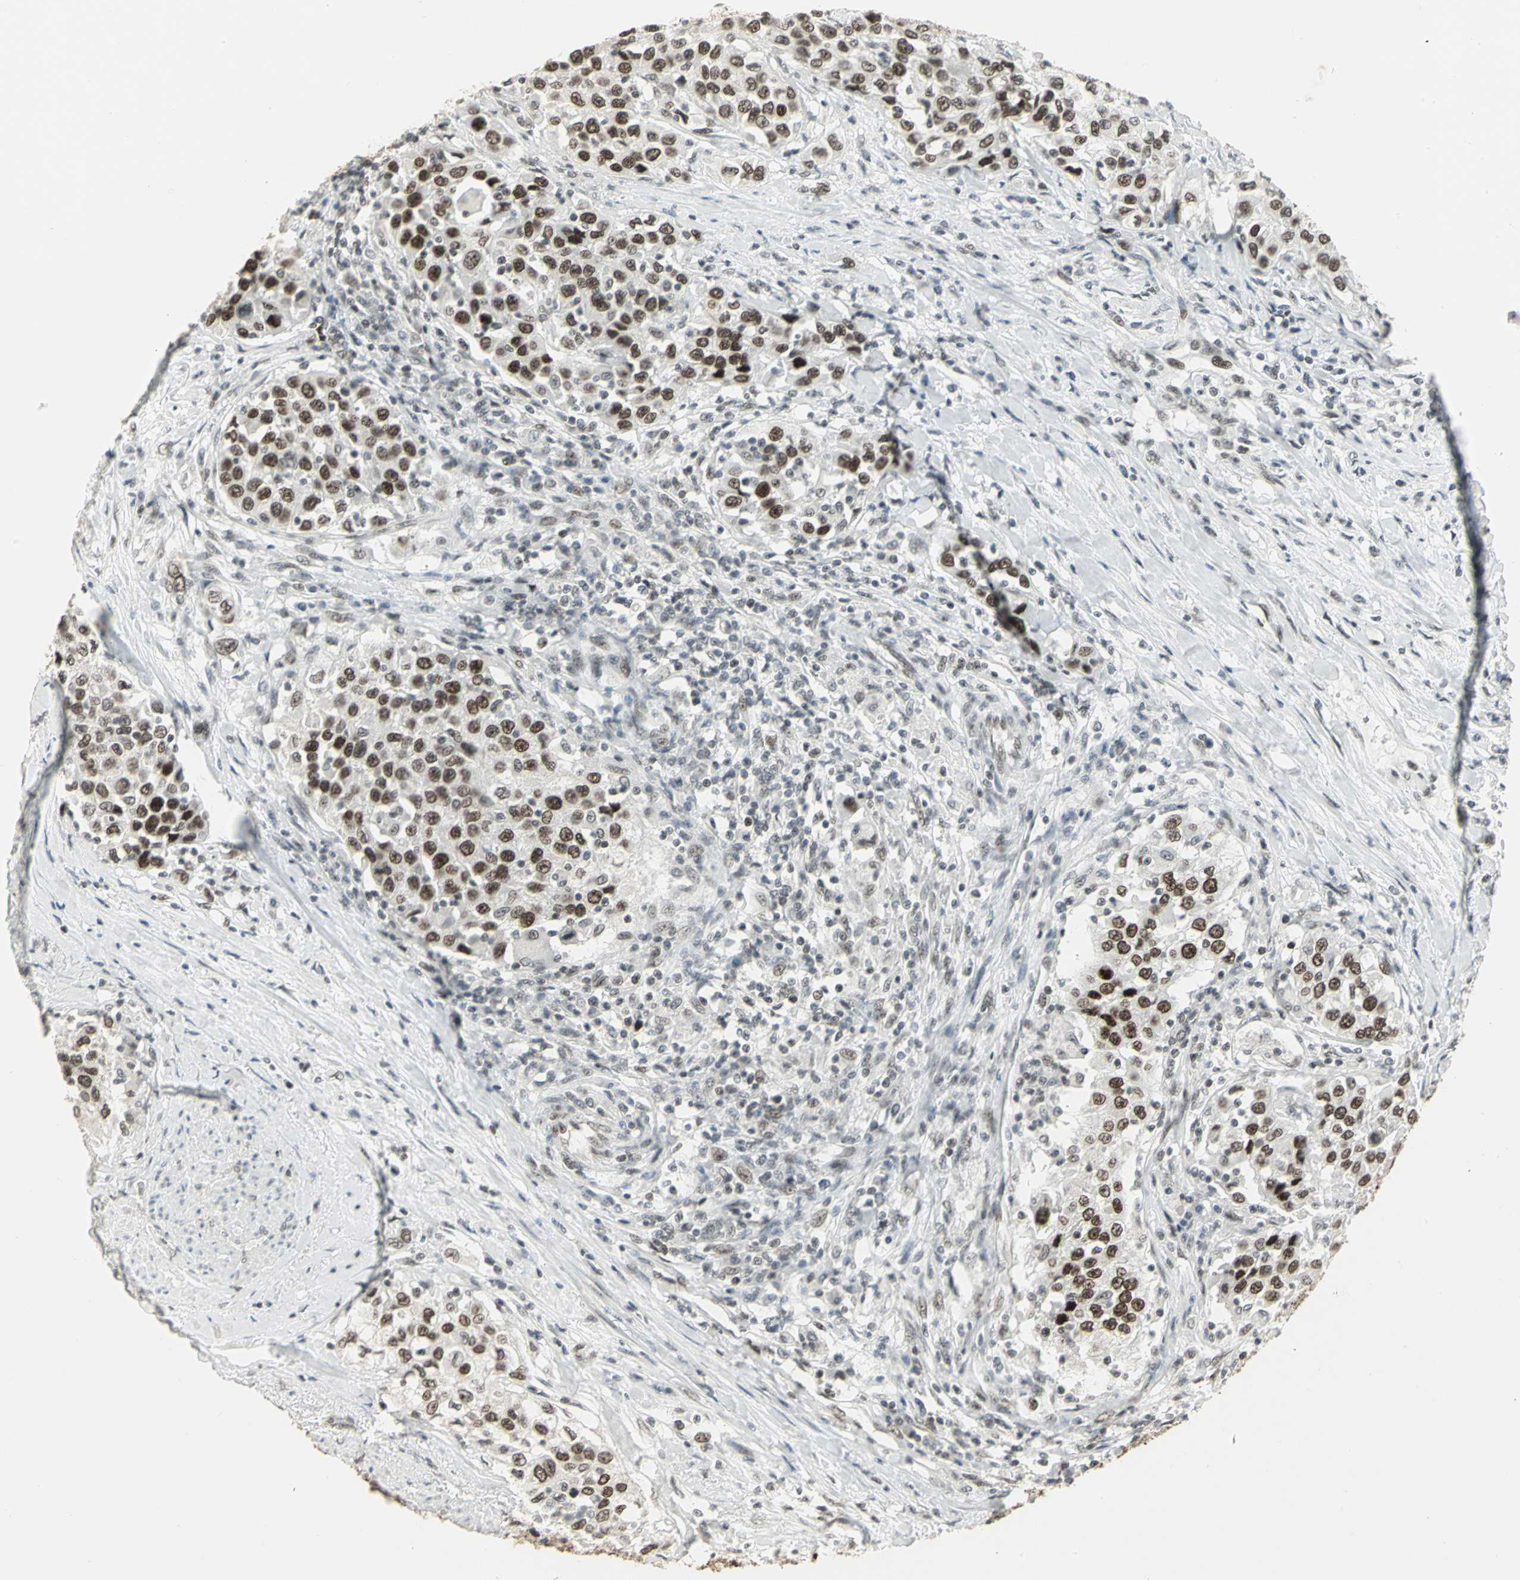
{"staining": {"intensity": "strong", "quantity": ">75%", "location": "nuclear"}, "tissue": "urothelial cancer", "cell_type": "Tumor cells", "image_type": "cancer", "snomed": [{"axis": "morphology", "description": "Urothelial carcinoma, High grade"}, {"axis": "topography", "description": "Urinary bladder"}], "caption": "A photomicrograph of human high-grade urothelial carcinoma stained for a protein displays strong nuclear brown staining in tumor cells. (brown staining indicates protein expression, while blue staining denotes nuclei).", "gene": "CBX3", "patient": {"sex": "female", "age": 80}}